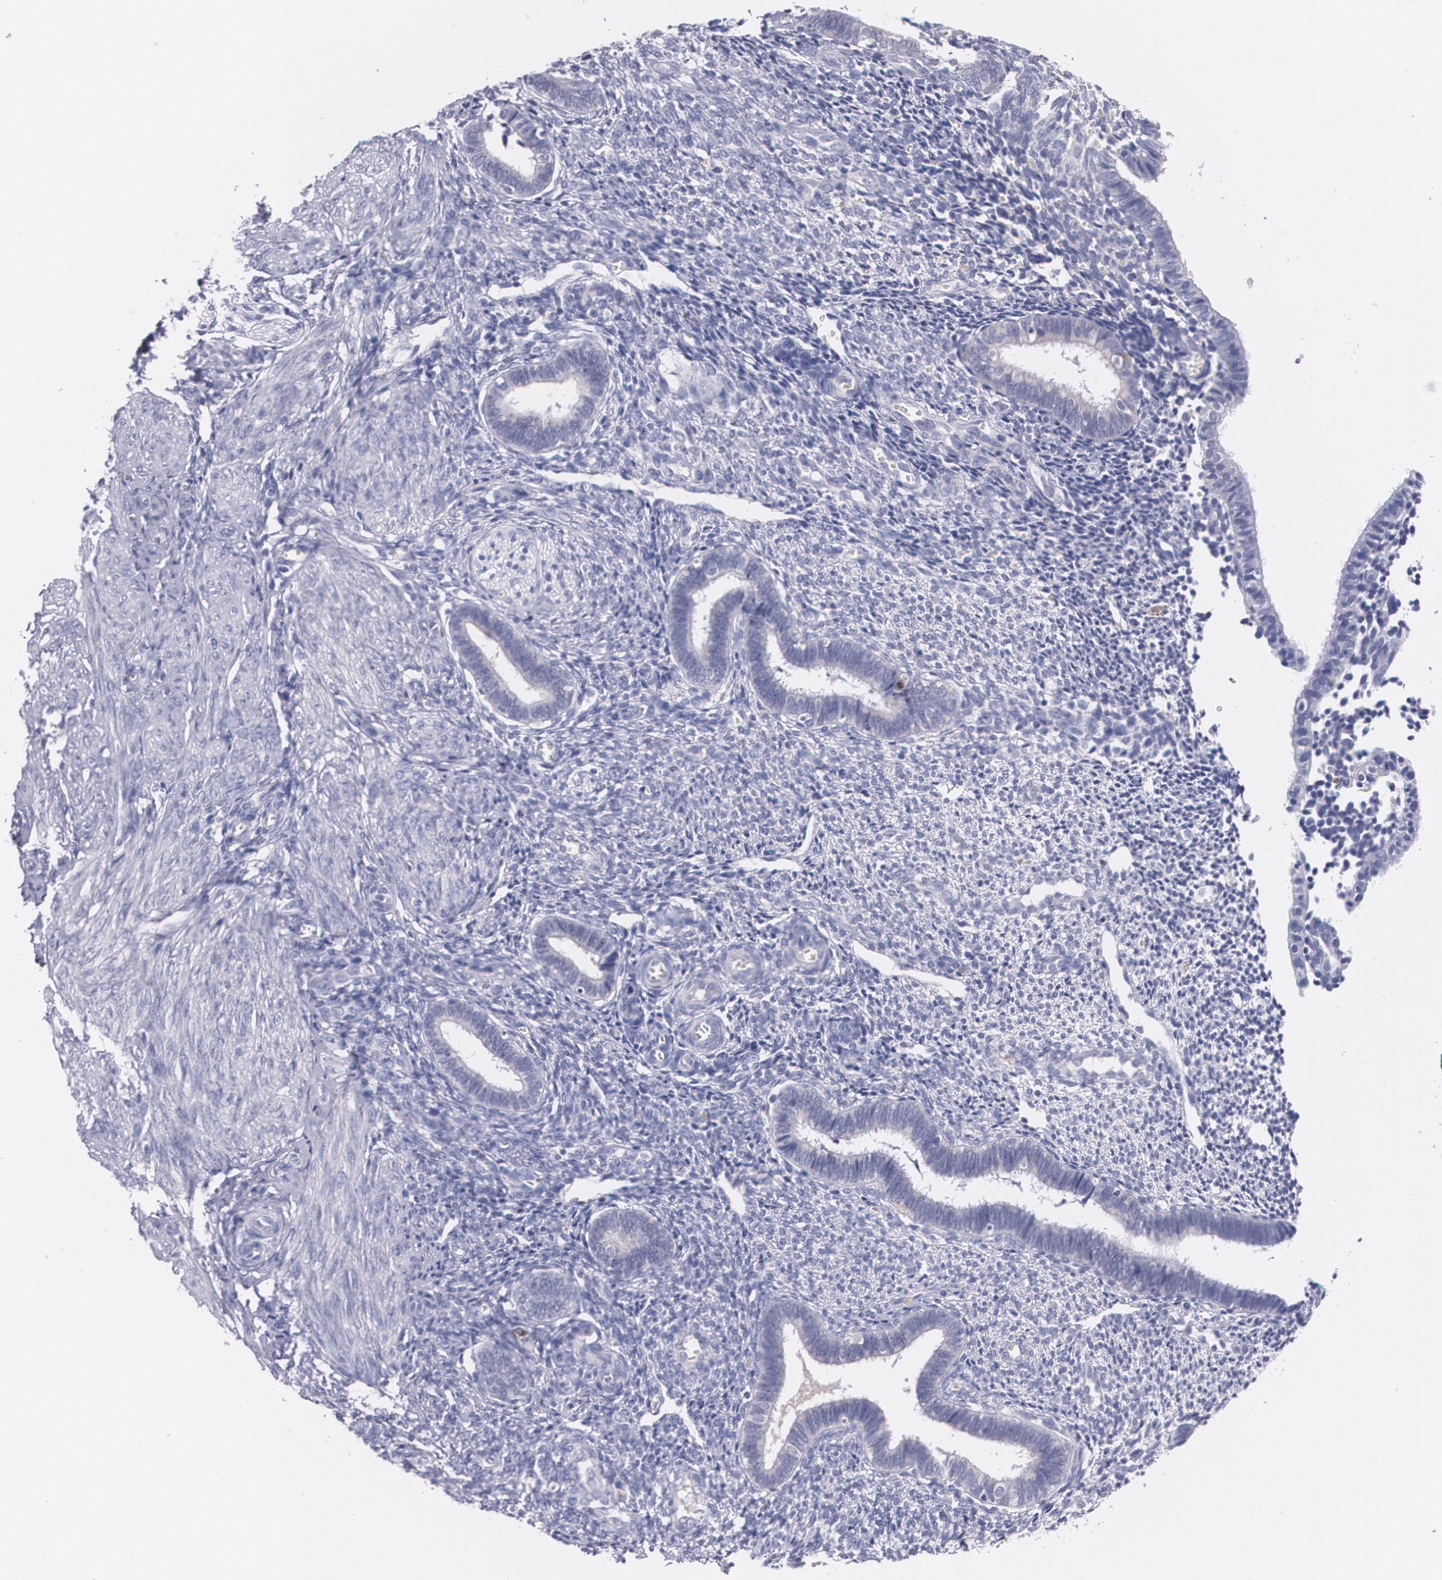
{"staining": {"intensity": "negative", "quantity": "none", "location": "none"}, "tissue": "endometrium", "cell_type": "Cells in endometrial stroma", "image_type": "normal", "snomed": [{"axis": "morphology", "description": "Normal tissue, NOS"}, {"axis": "topography", "description": "Endometrium"}], "caption": "IHC image of unremarkable endometrium: endometrium stained with DAB (3,3'-diaminobenzidine) shows no significant protein expression in cells in endometrial stroma.", "gene": "HMMR", "patient": {"sex": "female", "age": 27}}